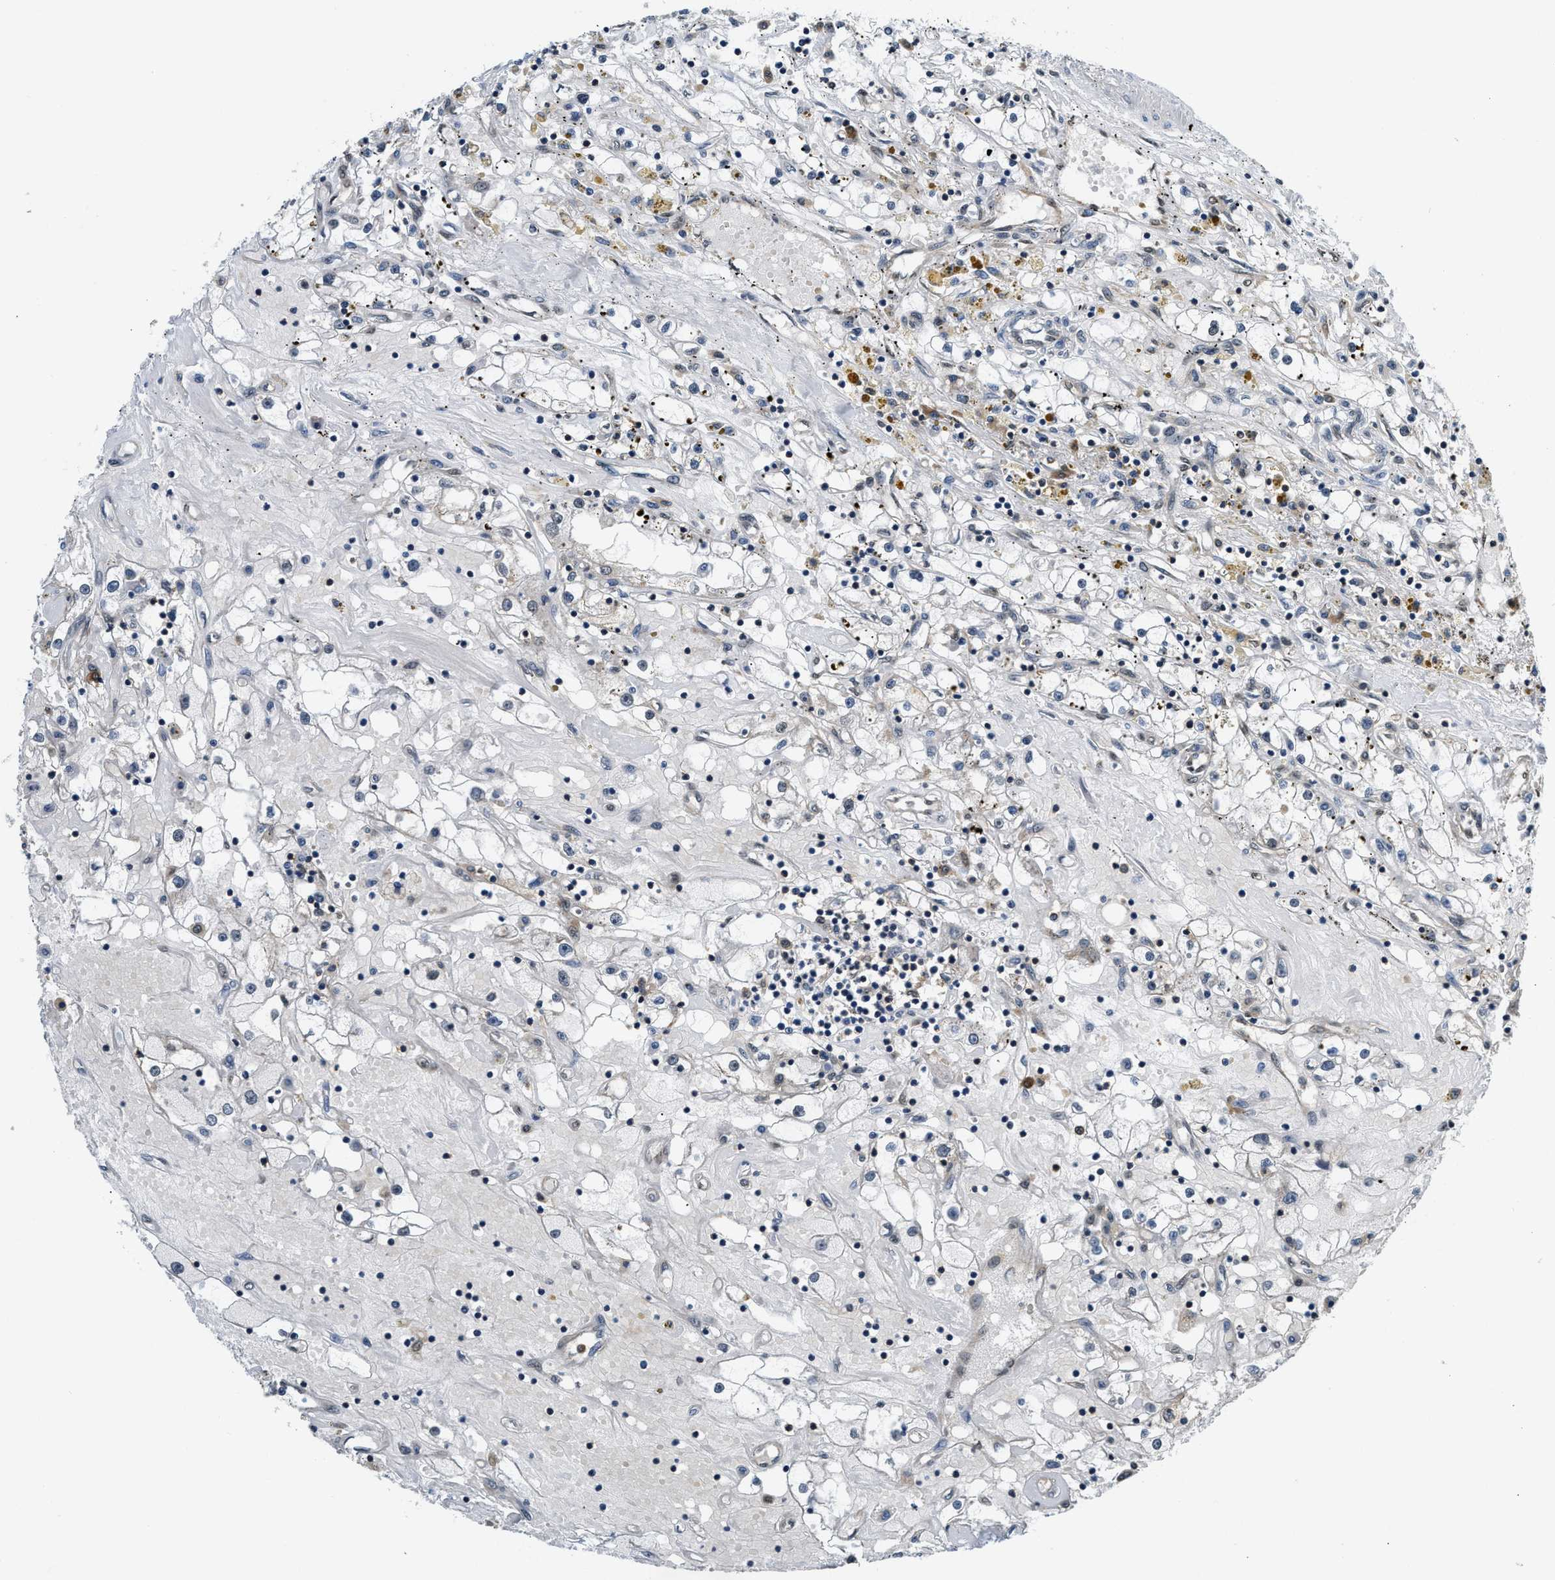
{"staining": {"intensity": "negative", "quantity": "none", "location": "none"}, "tissue": "renal cancer", "cell_type": "Tumor cells", "image_type": "cancer", "snomed": [{"axis": "morphology", "description": "Adenocarcinoma, NOS"}, {"axis": "topography", "description": "Kidney"}], "caption": "Immunohistochemistry of adenocarcinoma (renal) exhibits no positivity in tumor cells.", "gene": "BCL7C", "patient": {"sex": "male", "age": 56}}